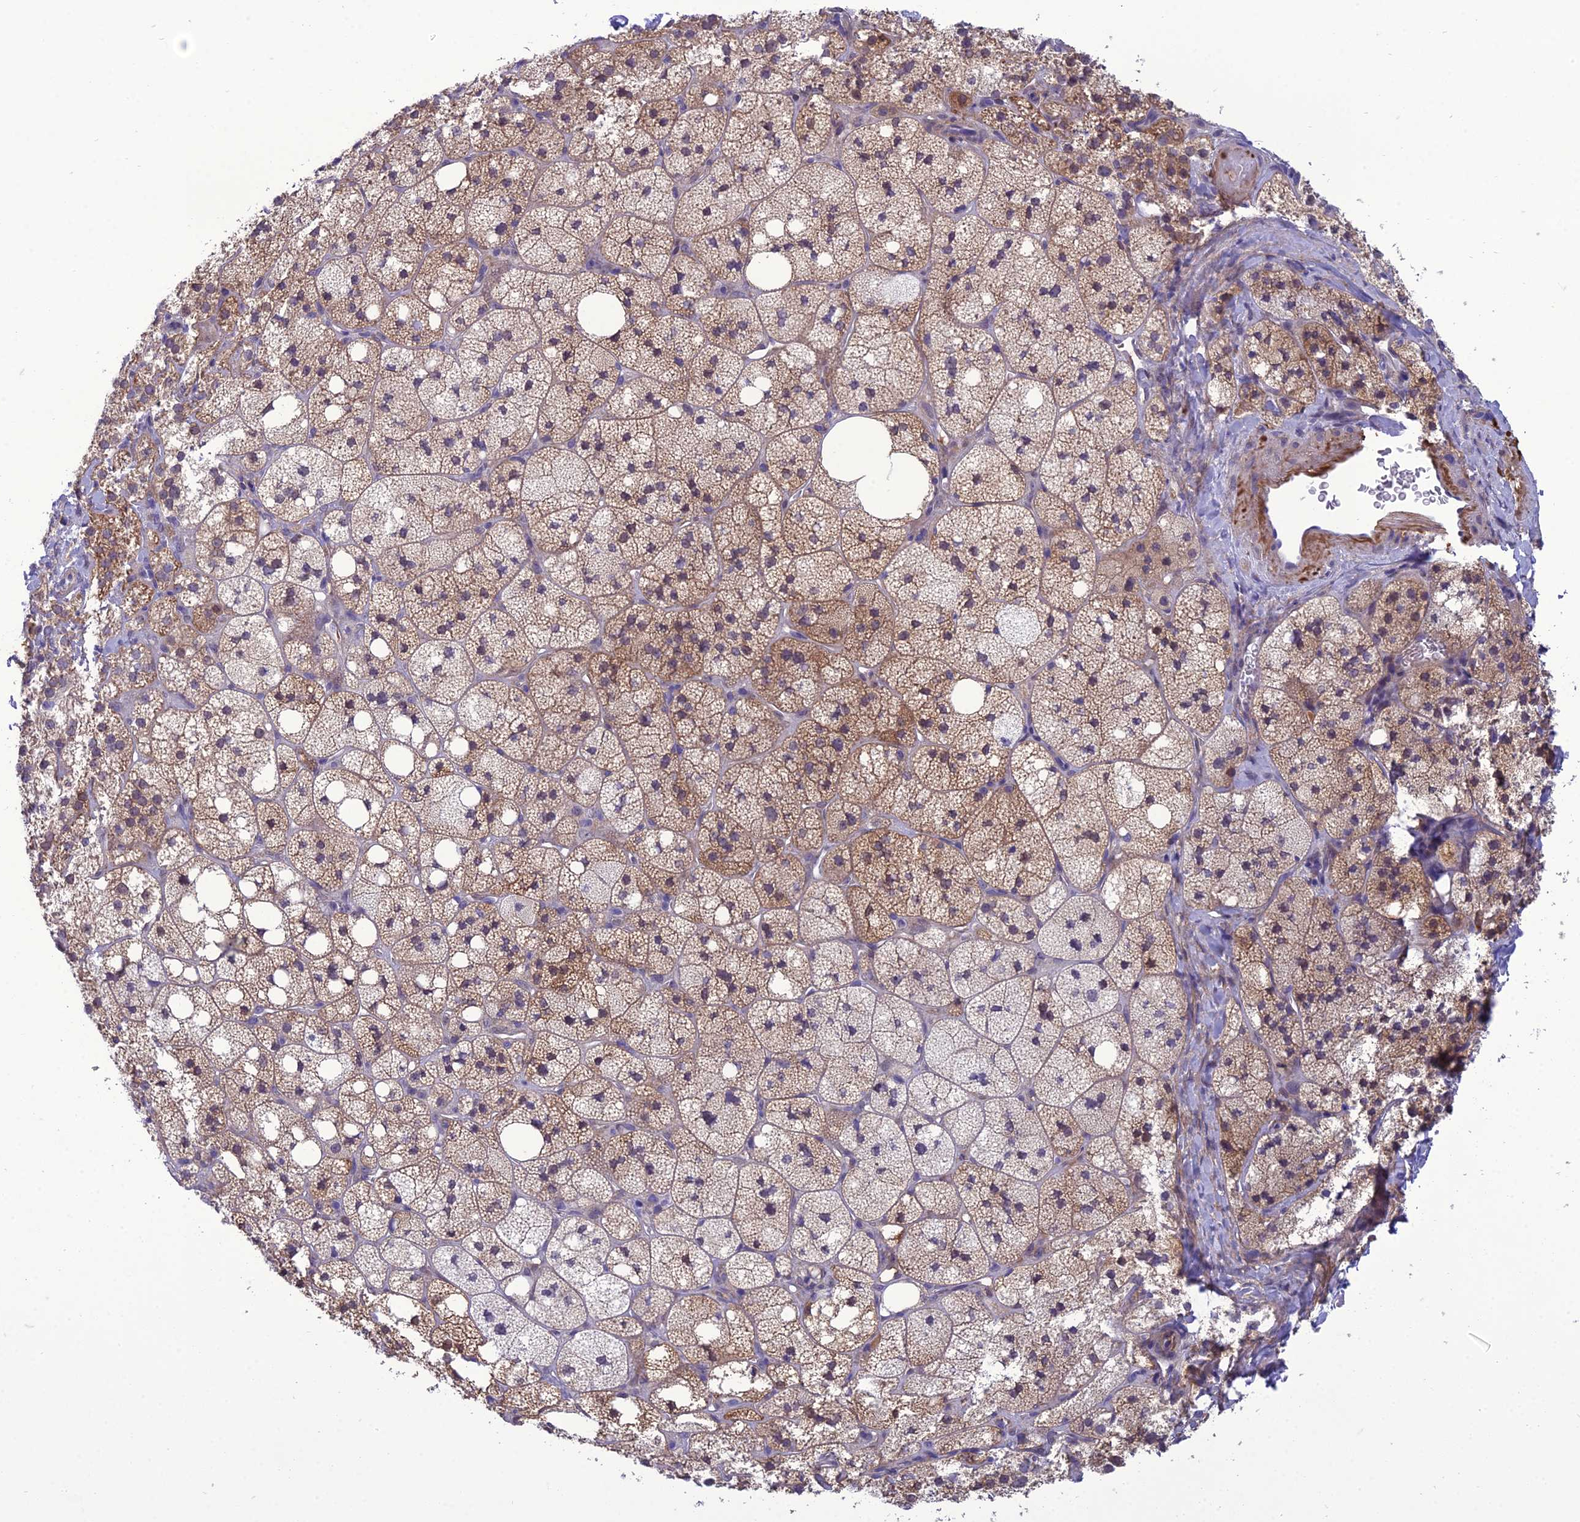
{"staining": {"intensity": "moderate", "quantity": "25%-75%", "location": "cytoplasmic/membranous"}, "tissue": "adrenal gland", "cell_type": "Glandular cells", "image_type": "normal", "snomed": [{"axis": "morphology", "description": "Normal tissue, NOS"}, {"axis": "topography", "description": "Adrenal gland"}], "caption": "Human adrenal gland stained with a brown dye reveals moderate cytoplasmic/membranous positive staining in approximately 25%-75% of glandular cells.", "gene": "ANKS4B", "patient": {"sex": "male", "age": 61}}